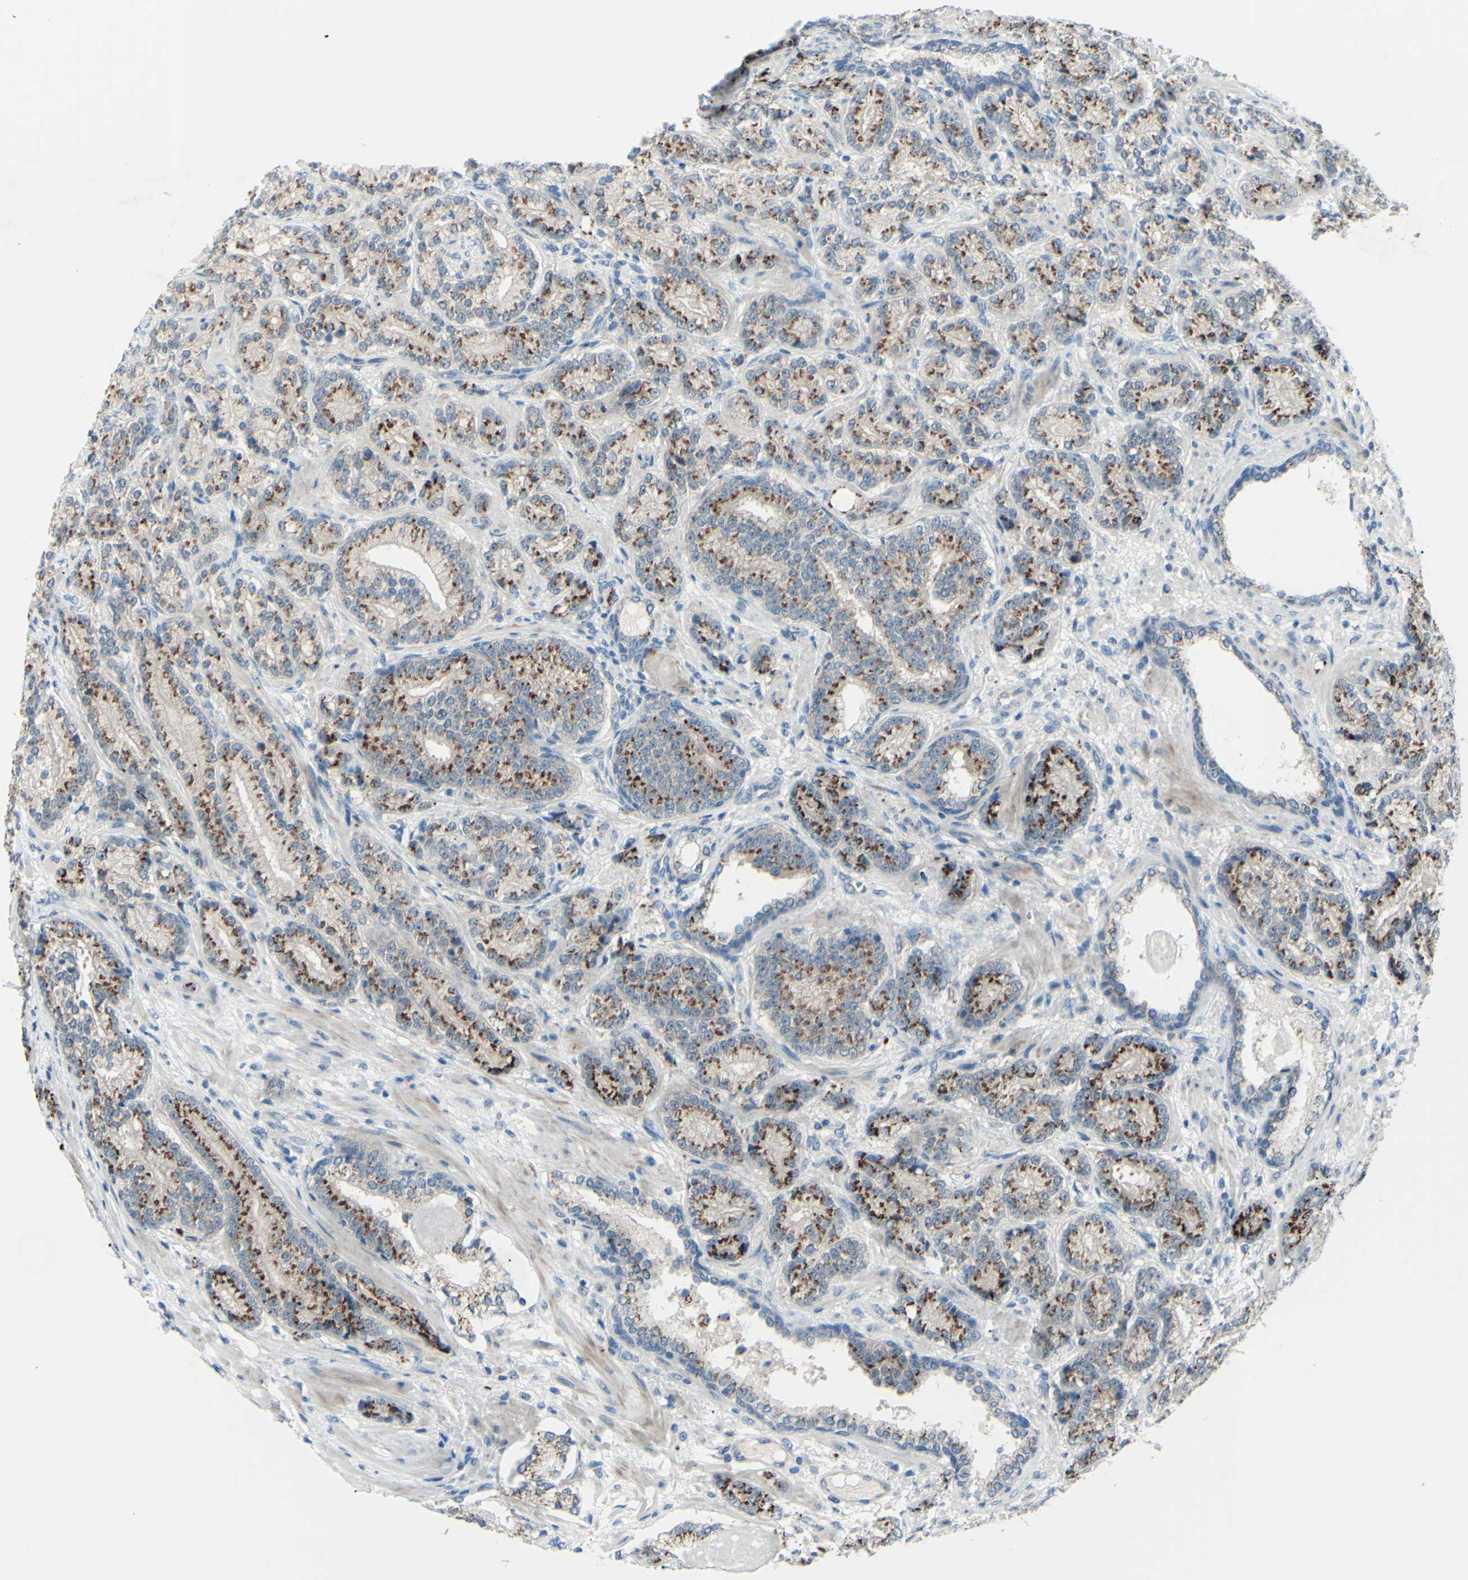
{"staining": {"intensity": "strong", "quantity": ">75%", "location": "cytoplasmic/membranous"}, "tissue": "prostate cancer", "cell_type": "Tumor cells", "image_type": "cancer", "snomed": [{"axis": "morphology", "description": "Adenocarcinoma, High grade"}, {"axis": "topography", "description": "Prostate"}], "caption": "IHC micrograph of neoplastic tissue: human high-grade adenocarcinoma (prostate) stained using IHC exhibits high levels of strong protein expression localized specifically in the cytoplasmic/membranous of tumor cells, appearing as a cytoplasmic/membranous brown color.", "gene": "B4GALT1", "patient": {"sex": "male", "age": 61}}